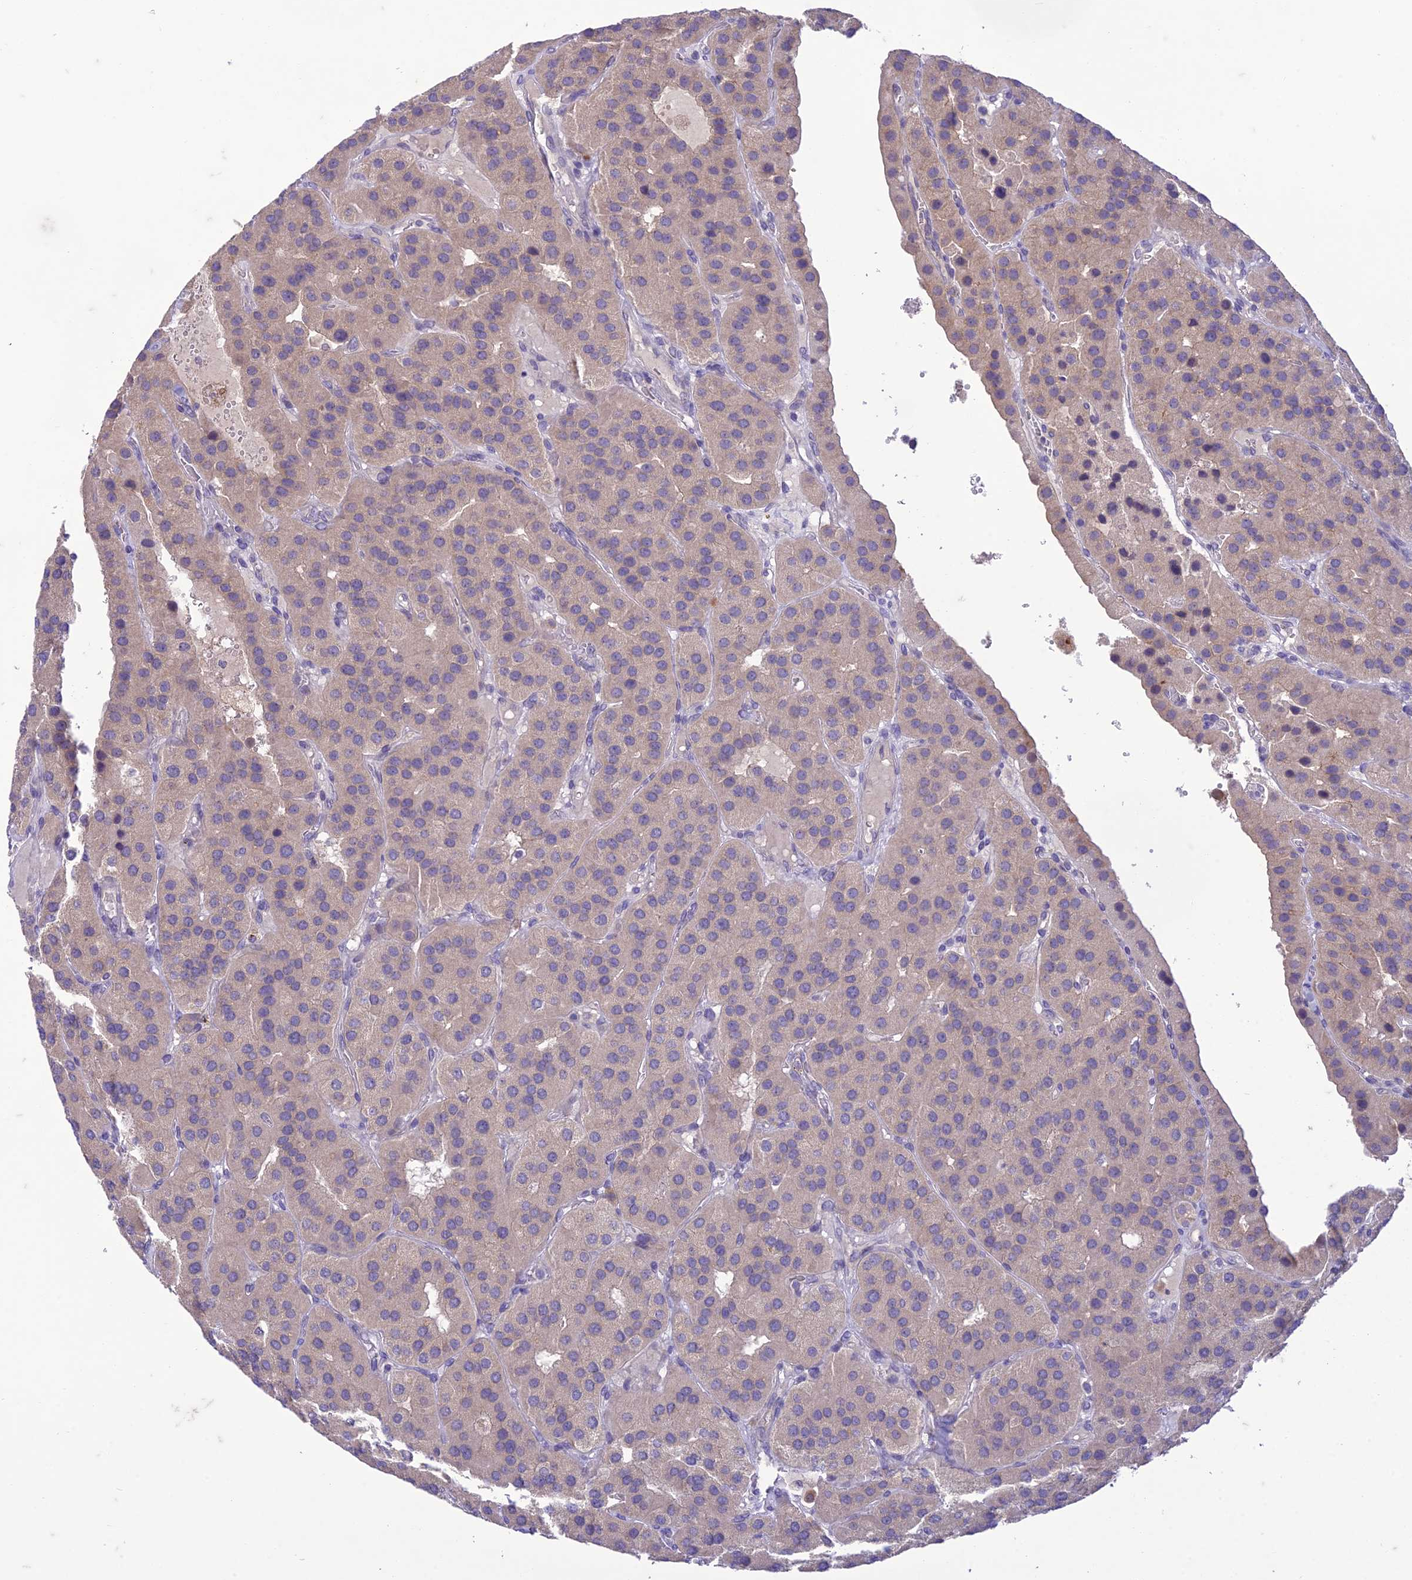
{"staining": {"intensity": "negative", "quantity": "none", "location": "none"}, "tissue": "parathyroid gland", "cell_type": "Glandular cells", "image_type": "normal", "snomed": [{"axis": "morphology", "description": "Normal tissue, NOS"}, {"axis": "morphology", "description": "Adenoma, NOS"}, {"axis": "topography", "description": "Parathyroid gland"}], "caption": "A high-resolution image shows immunohistochemistry (IHC) staining of unremarkable parathyroid gland, which reveals no significant expression in glandular cells.", "gene": "ITGAE", "patient": {"sex": "female", "age": 86}}